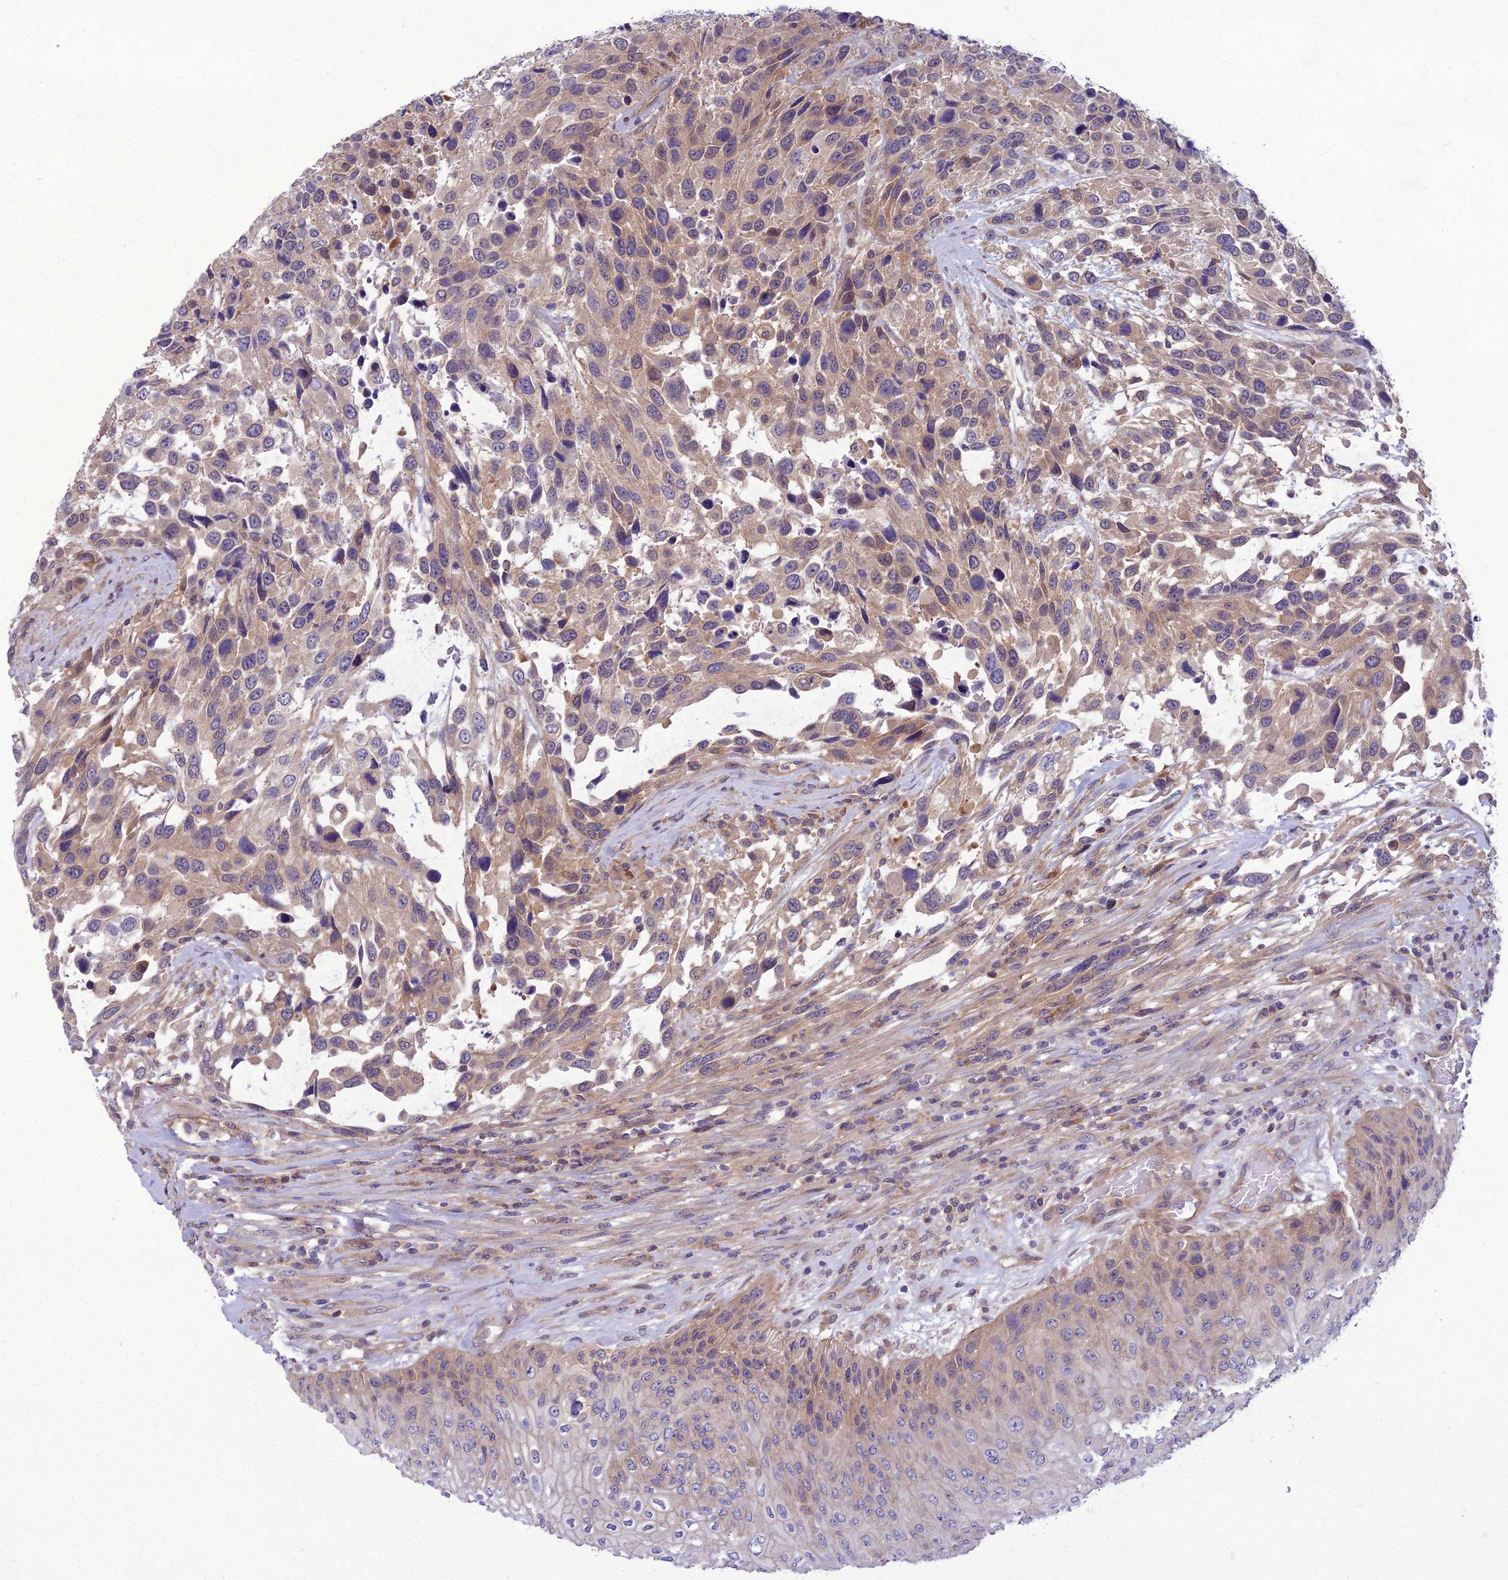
{"staining": {"intensity": "weak", "quantity": "25%-75%", "location": "cytoplasmic/membranous"}, "tissue": "urothelial cancer", "cell_type": "Tumor cells", "image_type": "cancer", "snomed": [{"axis": "morphology", "description": "Urothelial carcinoma, High grade"}, {"axis": "topography", "description": "Urinary bladder"}], "caption": "DAB immunohistochemical staining of human high-grade urothelial carcinoma reveals weak cytoplasmic/membranous protein staining in about 25%-75% of tumor cells.", "gene": "GDF6", "patient": {"sex": "female", "age": 70}}